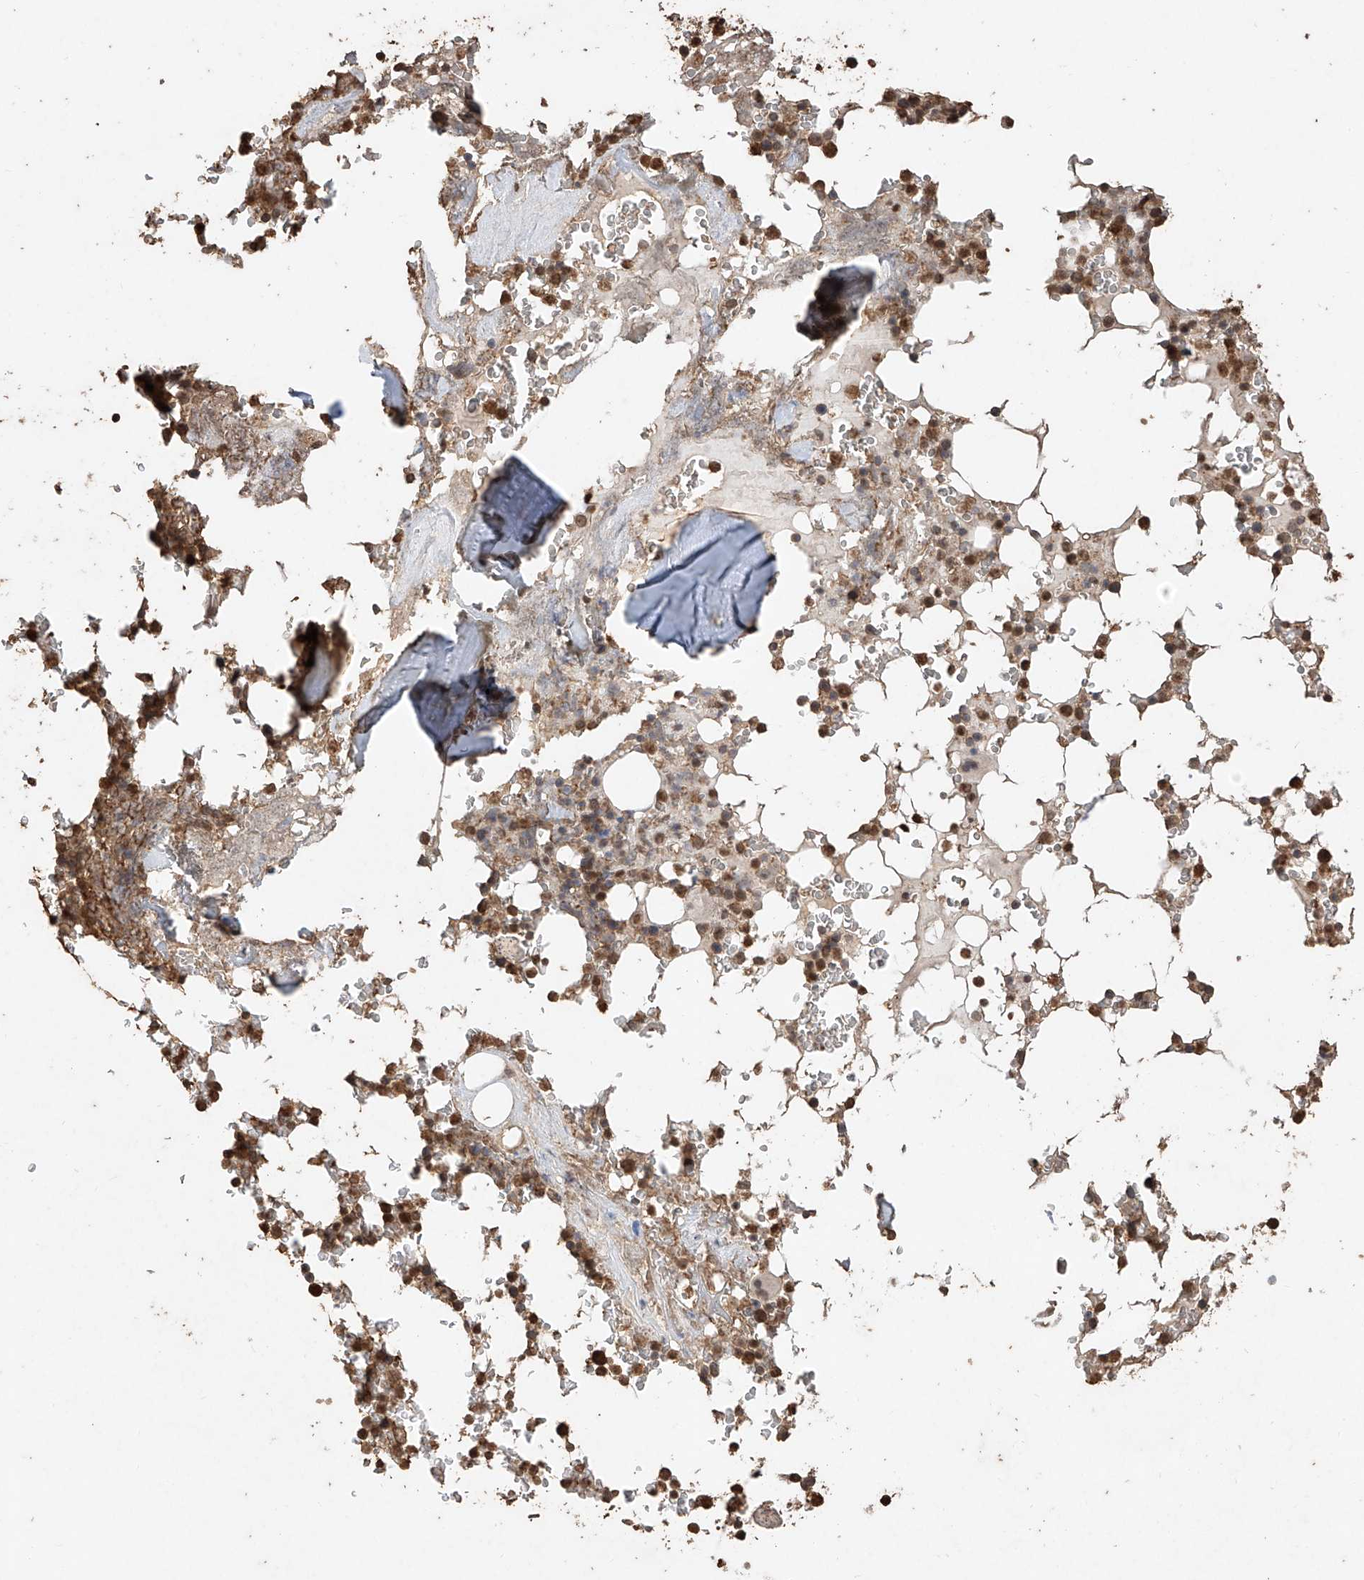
{"staining": {"intensity": "moderate", "quantity": ">75%", "location": "cytoplasmic/membranous,nuclear"}, "tissue": "bone marrow", "cell_type": "Hematopoietic cells", "image_type": "normal", "snomed": [{"axis": "morphology", "description": "Normal tissue, NOS"}, {"axis": "topography", "description": "Bone marrow"}], "caption": "Protein staining by immunohistochemistry displays moderate cytoplasmic/membranous,nuclear positivity in approximately >75% of hematopoietic cells in unremarkable bone marrow. The protein is stained brown, and the nuclei are stained in blue (DAB (3,3'-diaminobenzidine) IHC with brightfield microscopy, high magnification).", "gene": "ELOVL1", "patient": {"sex": "male", "age": 58}}